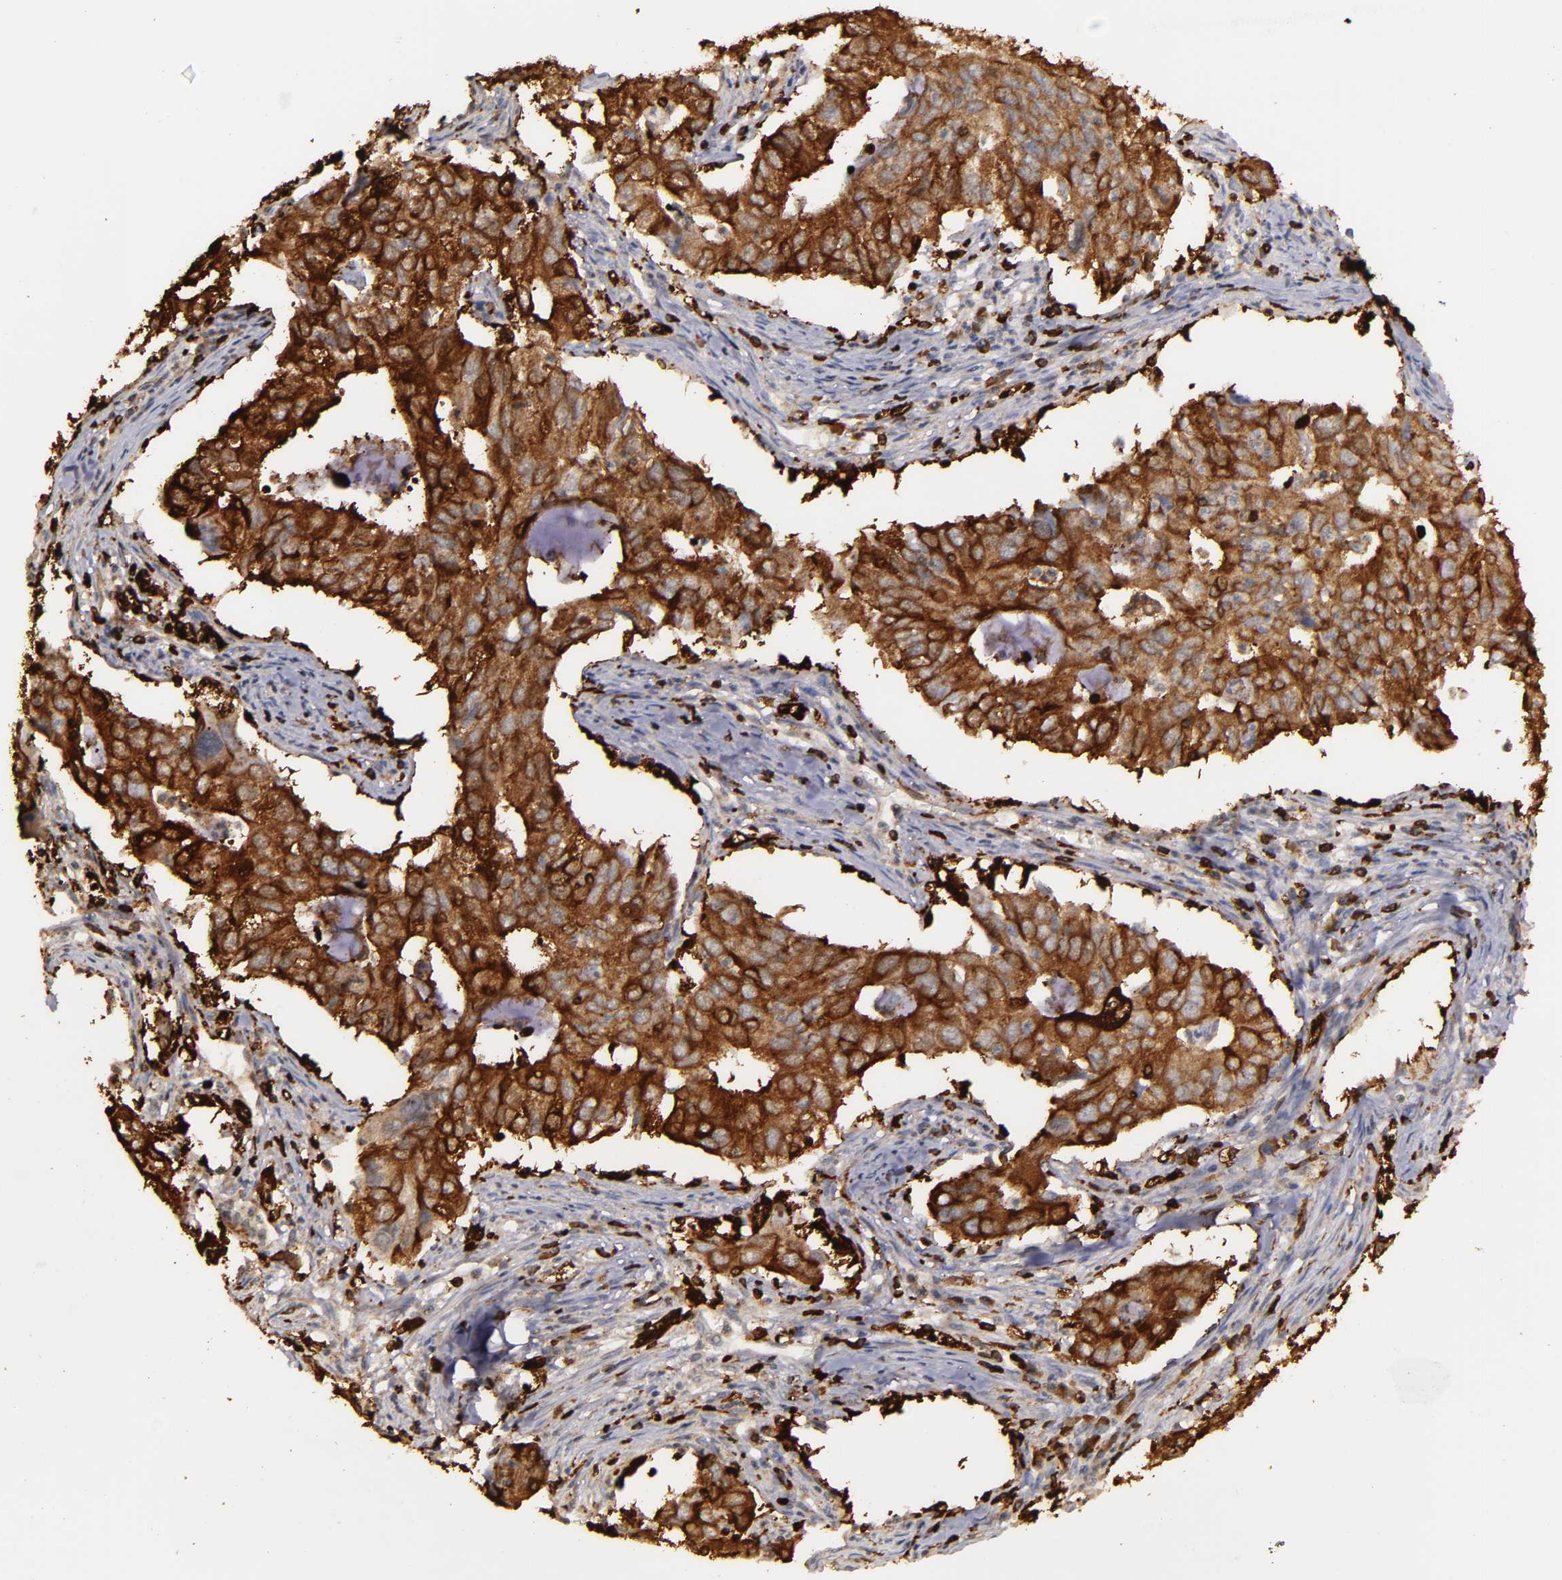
{"staining": {"intensity": "strong", "quantity": ">75%", "location": "cytoplasmic/membranous"}, "tissue": "lung cancer", "cell_type": "Tumor cells", "image_type": "cancer", "snomed": [{"axis": "morphology", "description": "Adenocarcinoma, NOS"}, {"axis": "topography", "description": "Lung"}], "caption": "About >75% of tumor cells in human lung cancer display strong cytoplasmic/membranous protein staining as visualized by brown immunohistochemical staining.", "gene": "SLC9A3R1", "patient": {"sex": "male", "age": 48}}